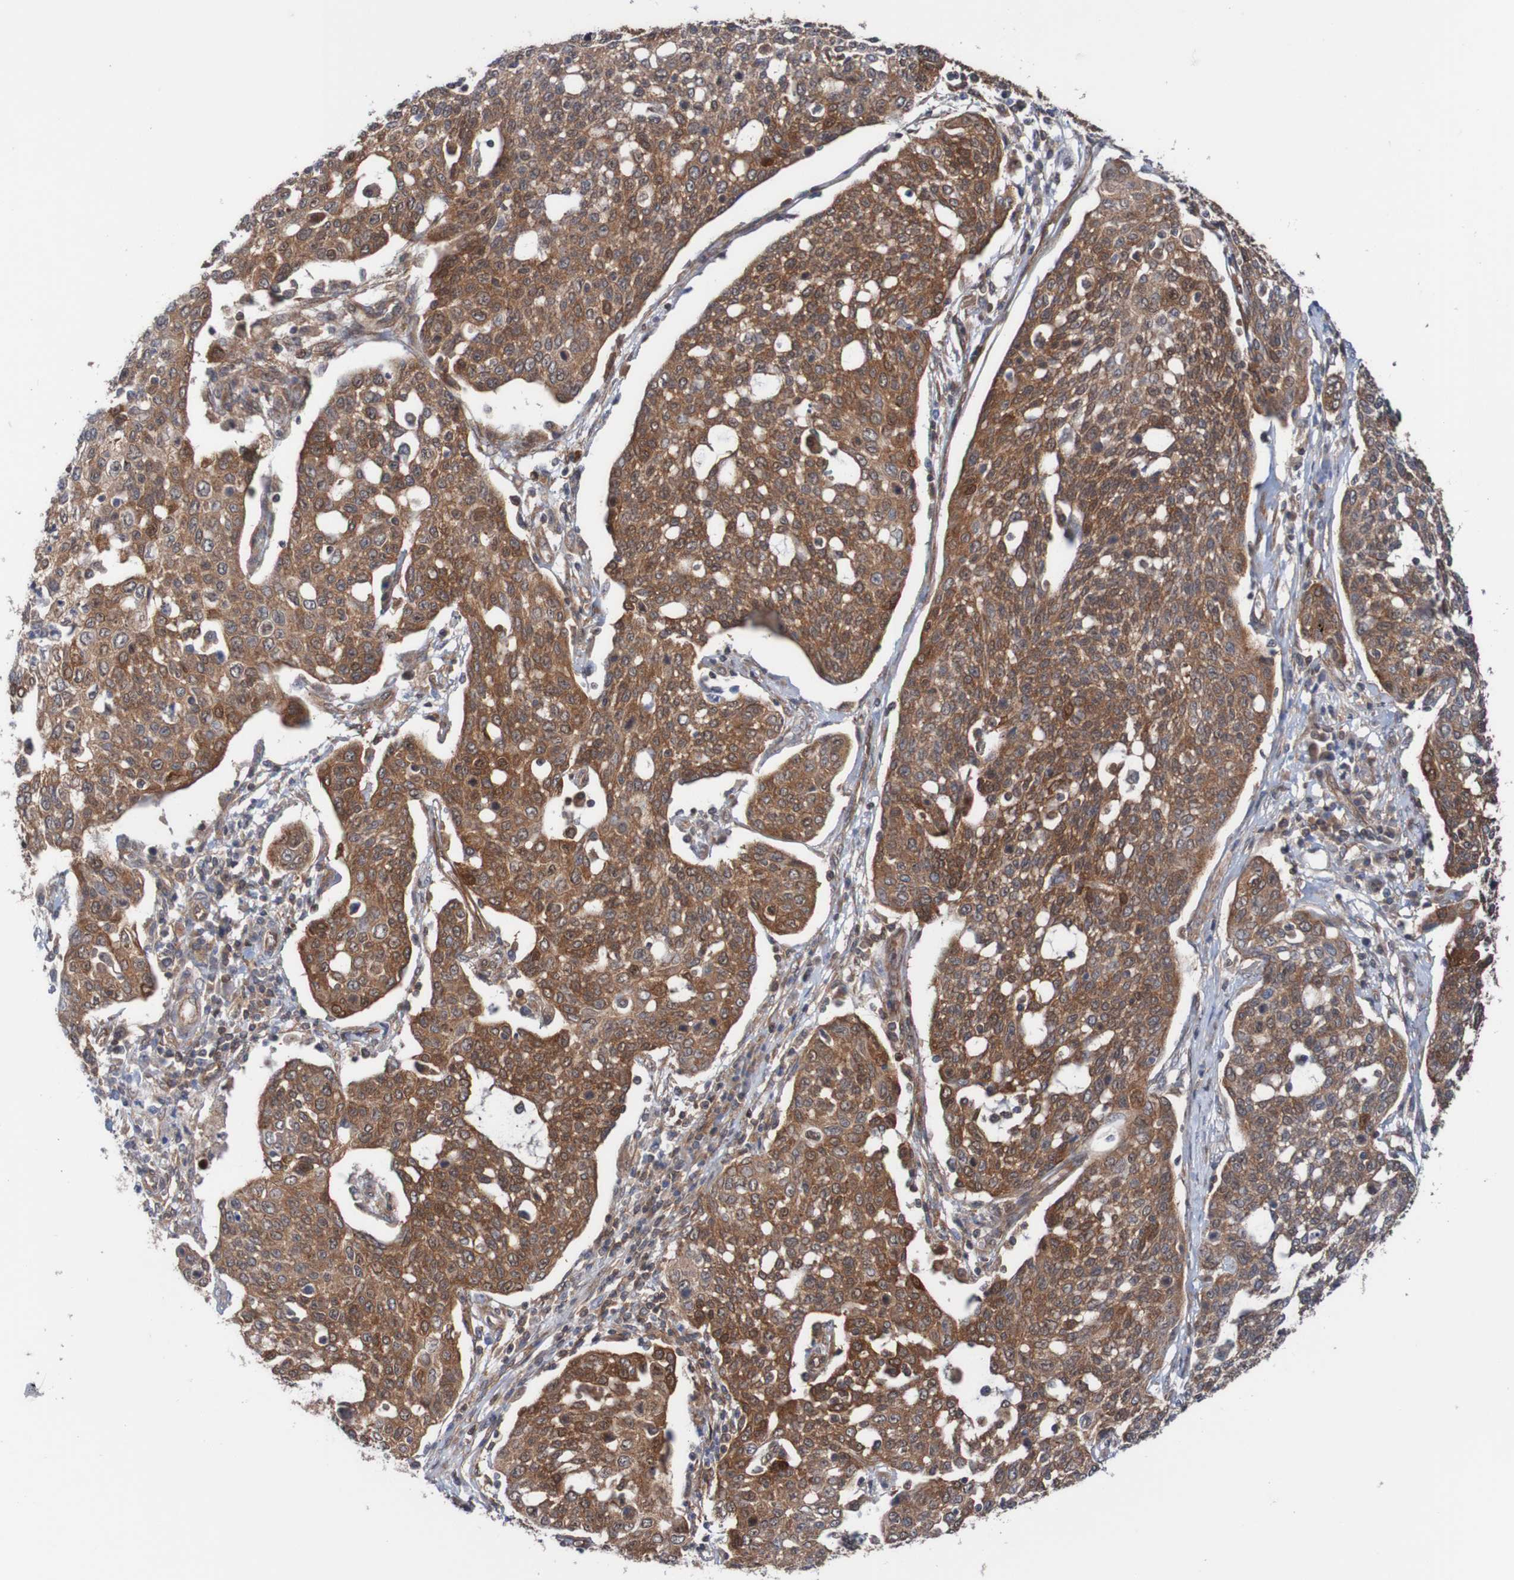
{"staining": {"intensity": "moderate", "quantity": ">75%", "location": "cytoplasmic/membranous"}, "tissue": "cervical cancer", "cell_type": "Tumor cells", "image_type": "cancer", "snomed": [{"axis": "morphology", "description": "Squamous cell carcinoma, NOS"}, {"axis": "topography", "description": "Cervix"}], "caption": "Protein staining reveals moderate cytoplasmic/membranous positivity in approximately >75% of tumor cells in squamous cell carcinoma (cervical). (IHC, brightfield microscopy, high magnification).", "gene": "RIGI", "patient": {"sex": "female", "age": 34}}